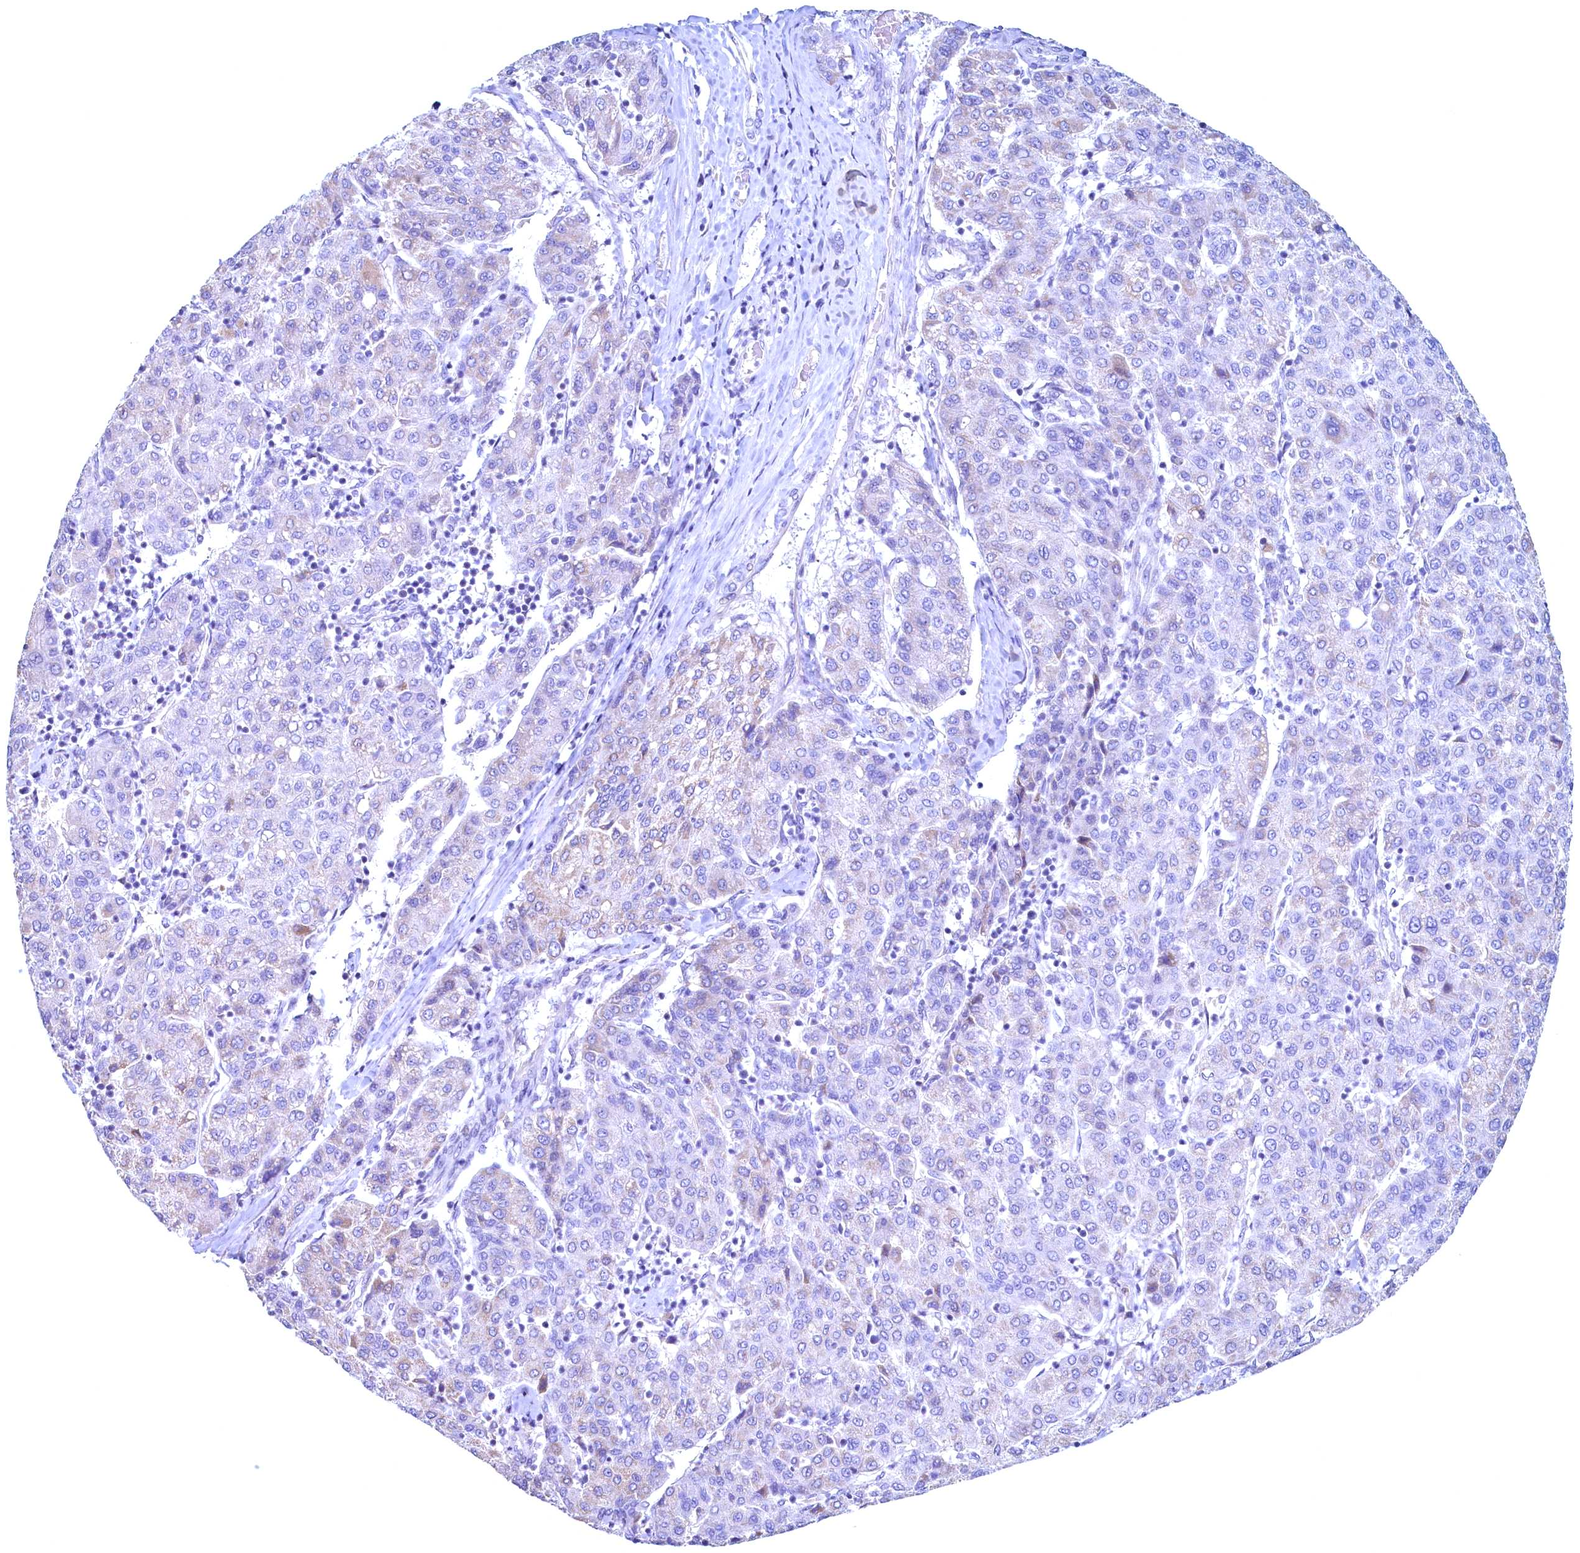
{"staining": {"intensity": "weak", "quantity": "<25%", "location": "cytoplasmic/membranous"}, "tissue": "liver cancer", "cell_type": "Tumor cells", "image_type": "cancer", "snomed": [{"axis": "morphology", "description": "Carcinoma, Hepatocellular, NOS"}, {"axis": "topography", "description": "Liver"}], "caption": "An image of liver hepatocellular carcinoma stained for a protein exhibits no brown staining in tumor cells.", "gene": "MAP1LC3A", "patient": {"sex": "male", "age": 65}}